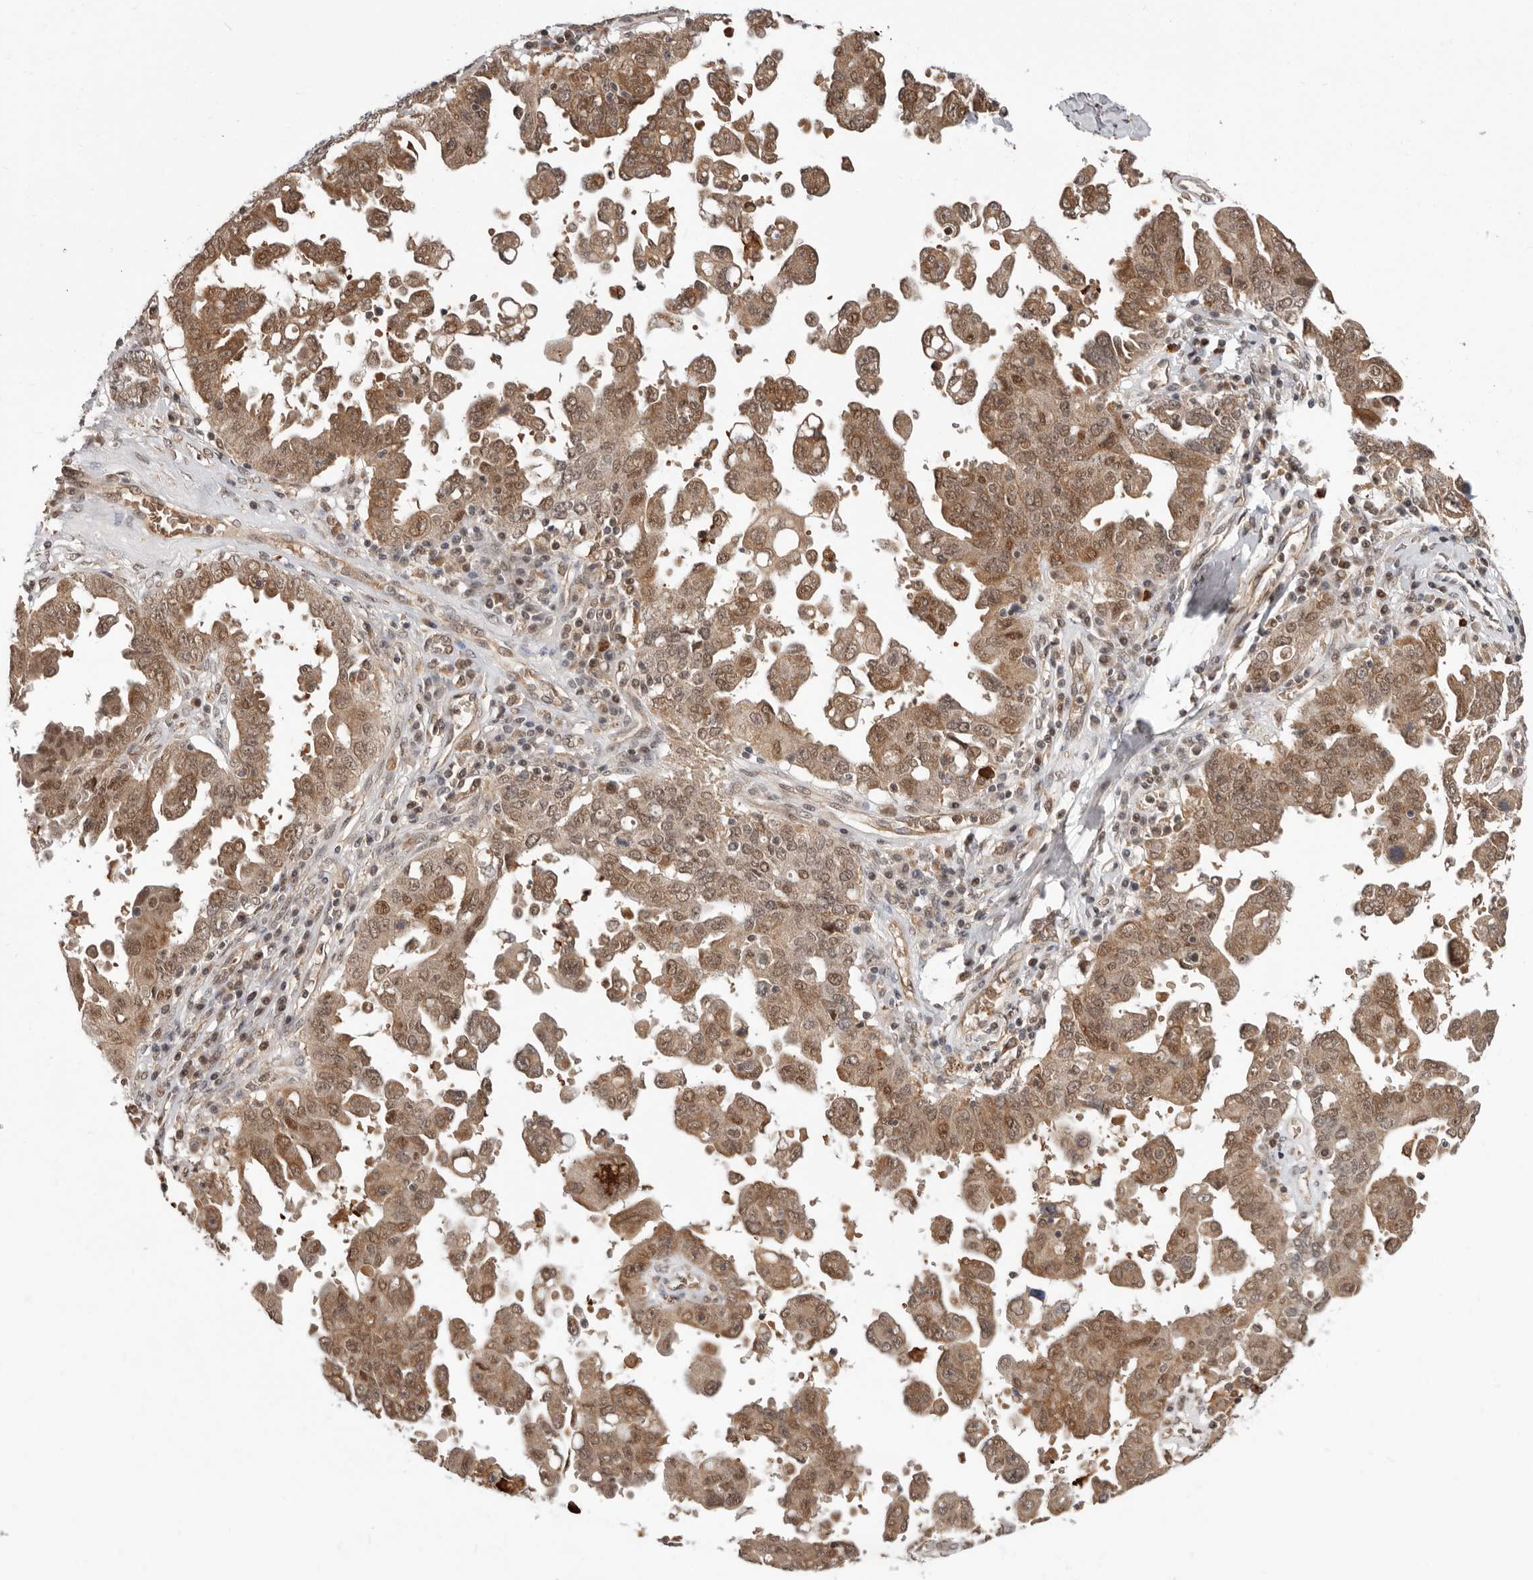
{"staining": {"intensity": "moderate", "quantity": "25%-75%", "location": "cytoplasmic/membranous,nuclear"}, "tissue": "ovarian cancer", "cell_type": "Tumor cells", "image_type": "cancer", "snomed": [{"axis": "morphology", "description": "Carcinoma, endometroid"}, {"axis": "topography", "description": "Ovary"}], "caption": "A high-resolution micrograph shows immunohistochemistry staining of ovarian cancer (endometroid carcinoma), which exhibits moderate cytoplasmic/membranous and nuclear expression in approximately 25%-75% of tumor cells.", "gene": "NCOA3", "patient": {"sex": "female", "age": 62}}